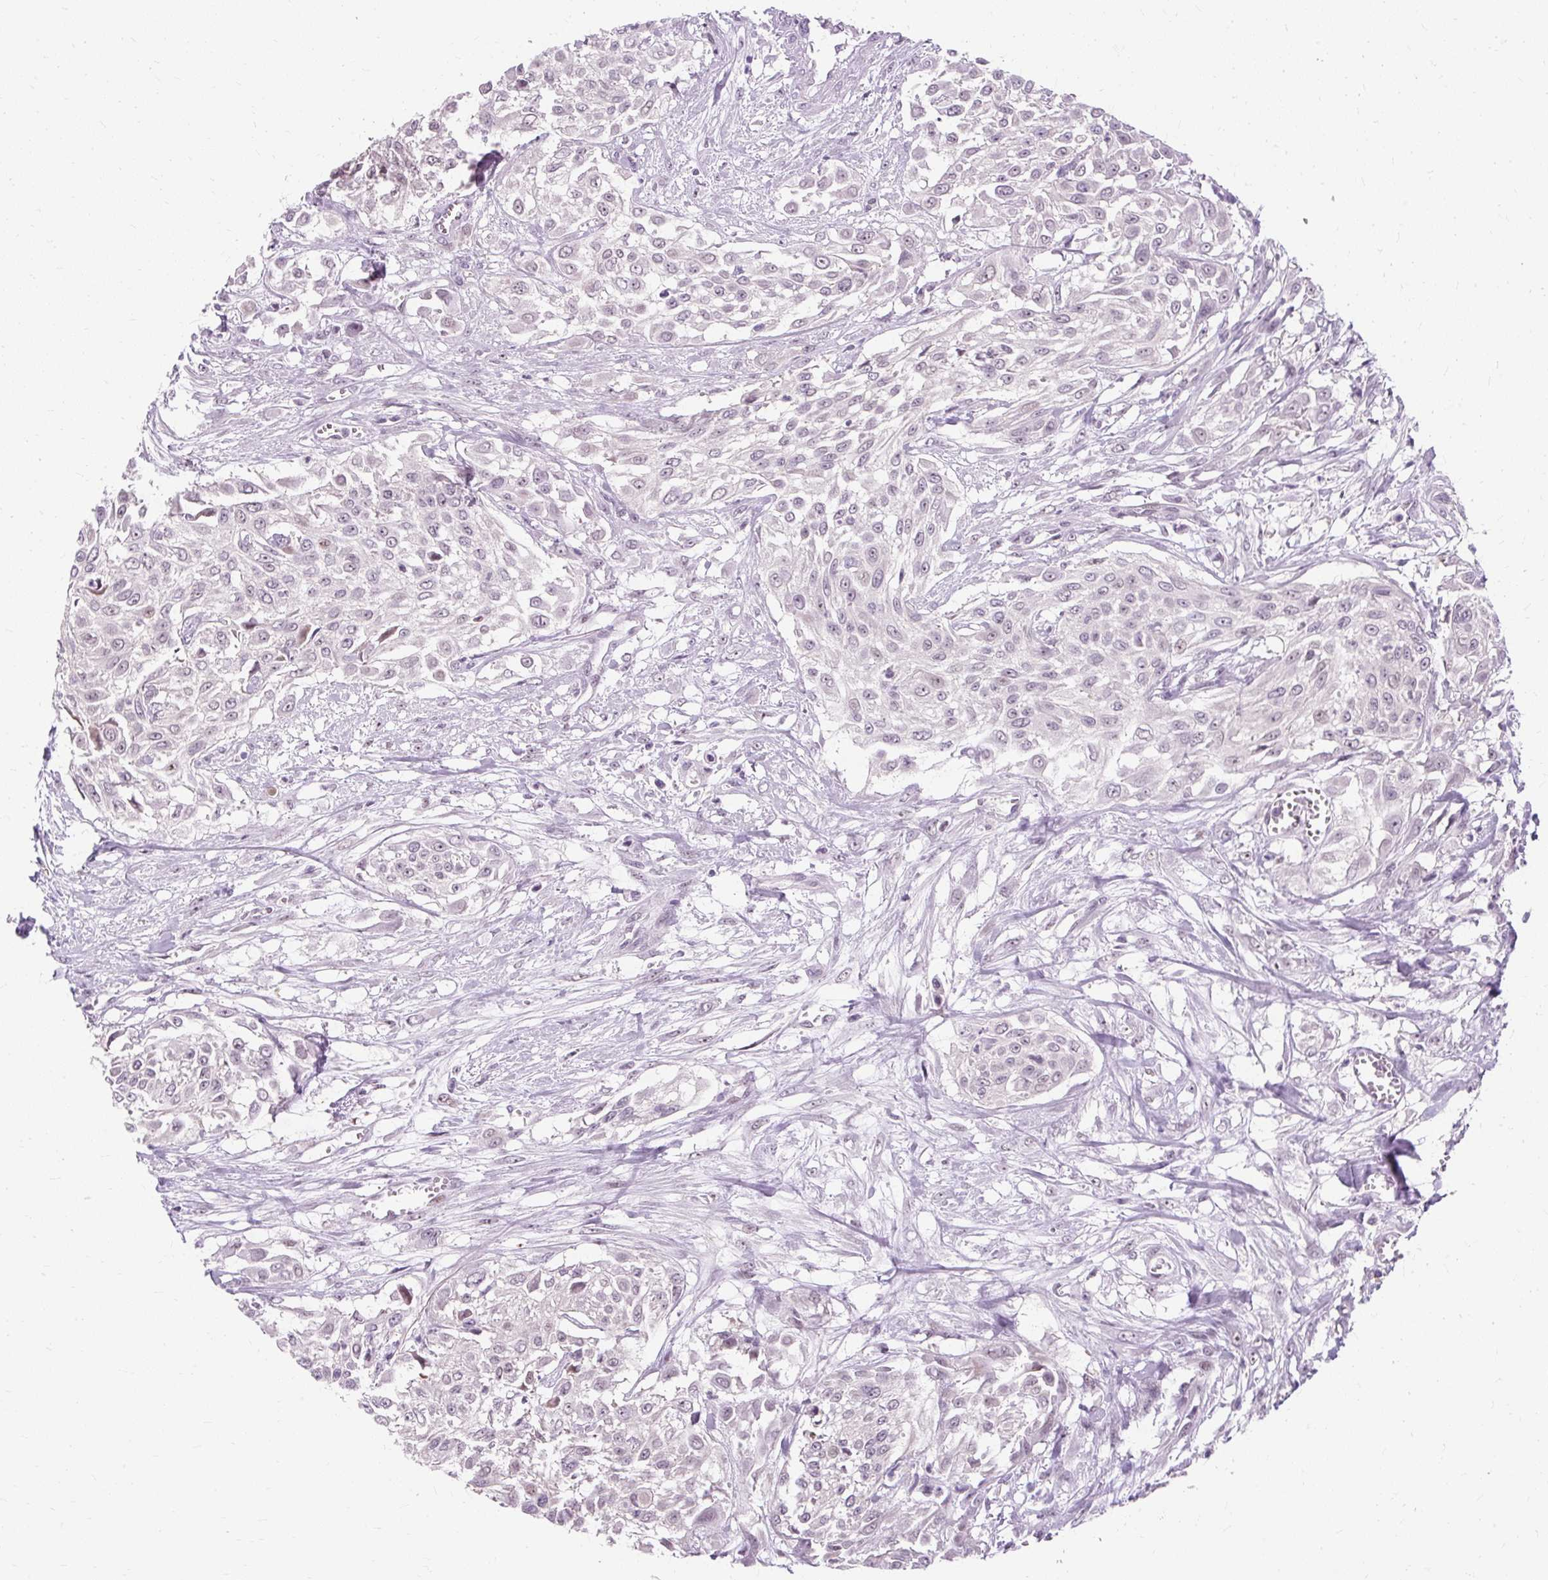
{"staining": {"intensity": "negative", "quantity": "none", "location": "none"}, "tissue": "urothelial cancer", "cell_type": "Tumor cells", "image_type": "cancer", "snomed": [{"axis": "morphology", "description": "Urothelial carcinoma, High grade"}, {"axis": "topography", "description": "Urinary bladder"}], "caption": "Immunohistochemical staining of human urothelial cancer reveals no significant staining in tumor cells.", "gene": "RYBP", "patient": {"sex": "male", "age": 57}}